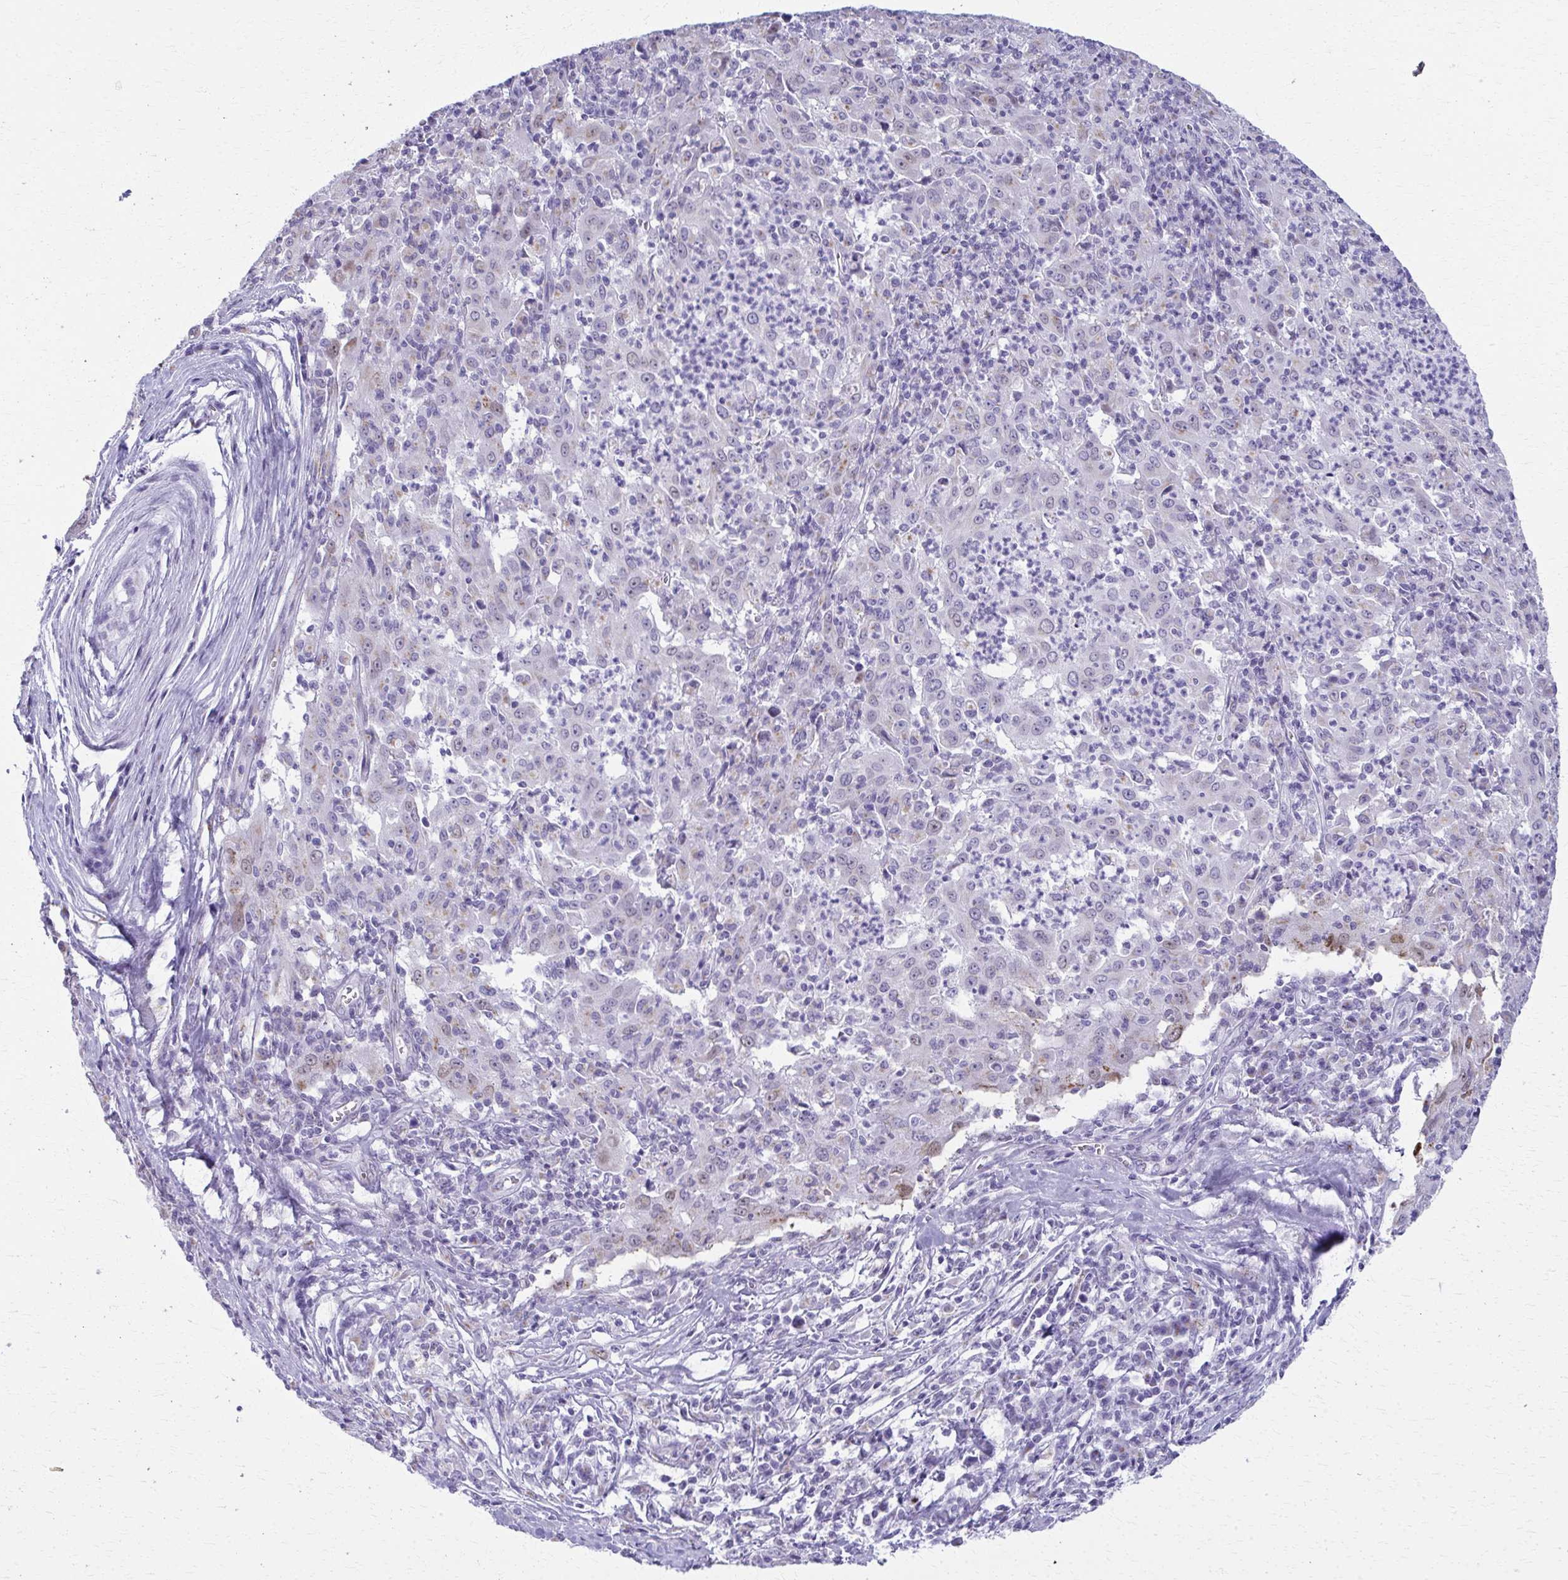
{"staining": {"intensity": "negative", "quantity": "none", "location": "none"}, "tissue": "pancreatic cancer", "cell_type": "Tumor cells", "image_type": "cancer", "snomed": [{"axis": "morphology", "description": "Adenocarcinoma, NOS"}, {"axis": "topography", "description": "Pancreas"}], "caption": "There is no significant expression in tumor cells of pancreatic cancer.", "gene": "SCLY", "patient": {"sex": "male", "age": 63}}